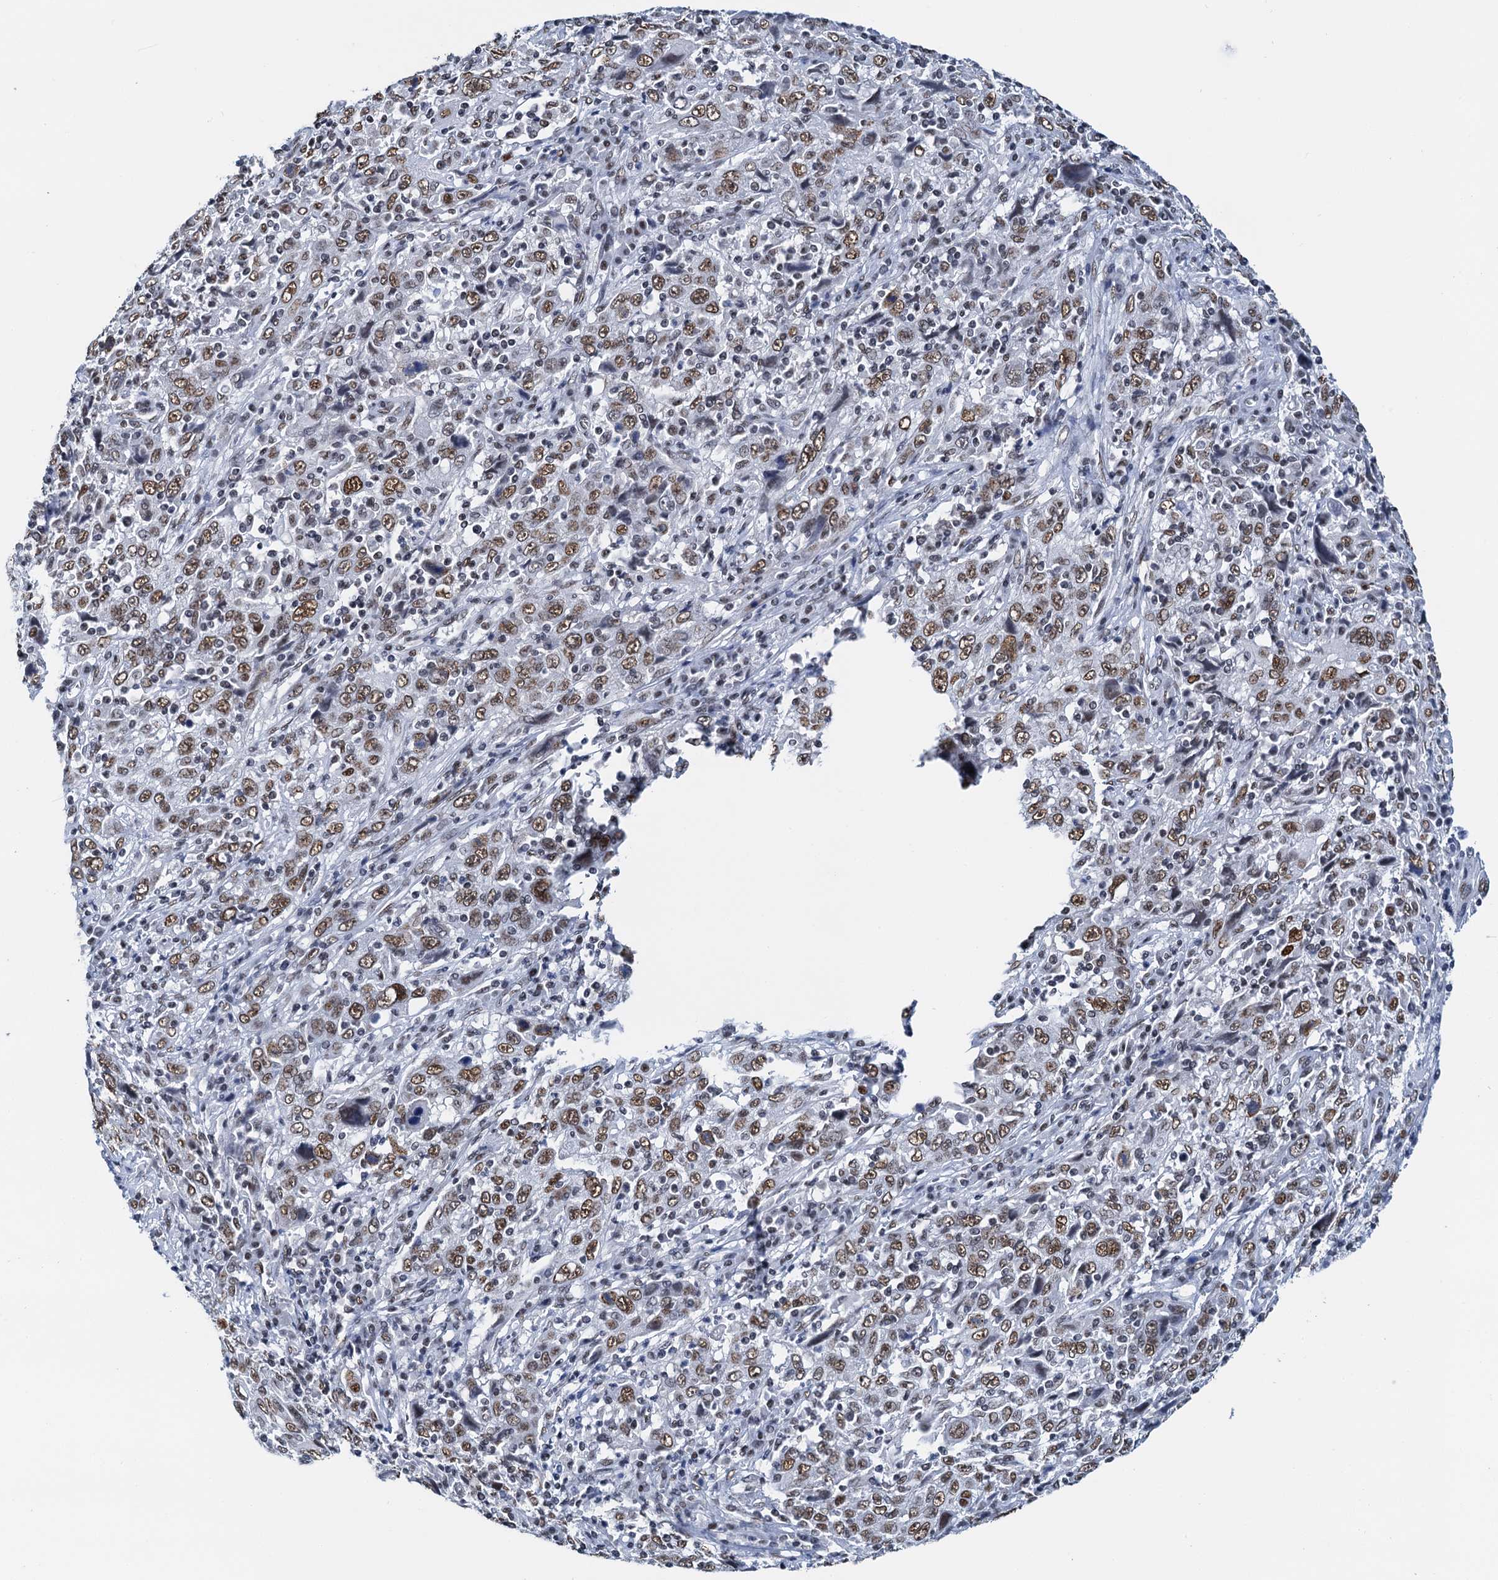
{"staining": {"intensity": "moderate", "quantity": ">75%", "location": "nuclear"}, "tissue": "cervical cancer", "cell_type": "Tumor cells", "image_type": "cancer", "snomed": [{"axis": "morphology", "description": "Squamous cell carcinoma, NOS"}, {"axis": "topography", "description": "Cervix"}], "caption": "Moderate nuclear protein staining is identified in about >75% of tumor cells in squamous cell carcinoma (cervical).", "gene": "SLTM", "patient": {"sex": "female", "age": 46}}